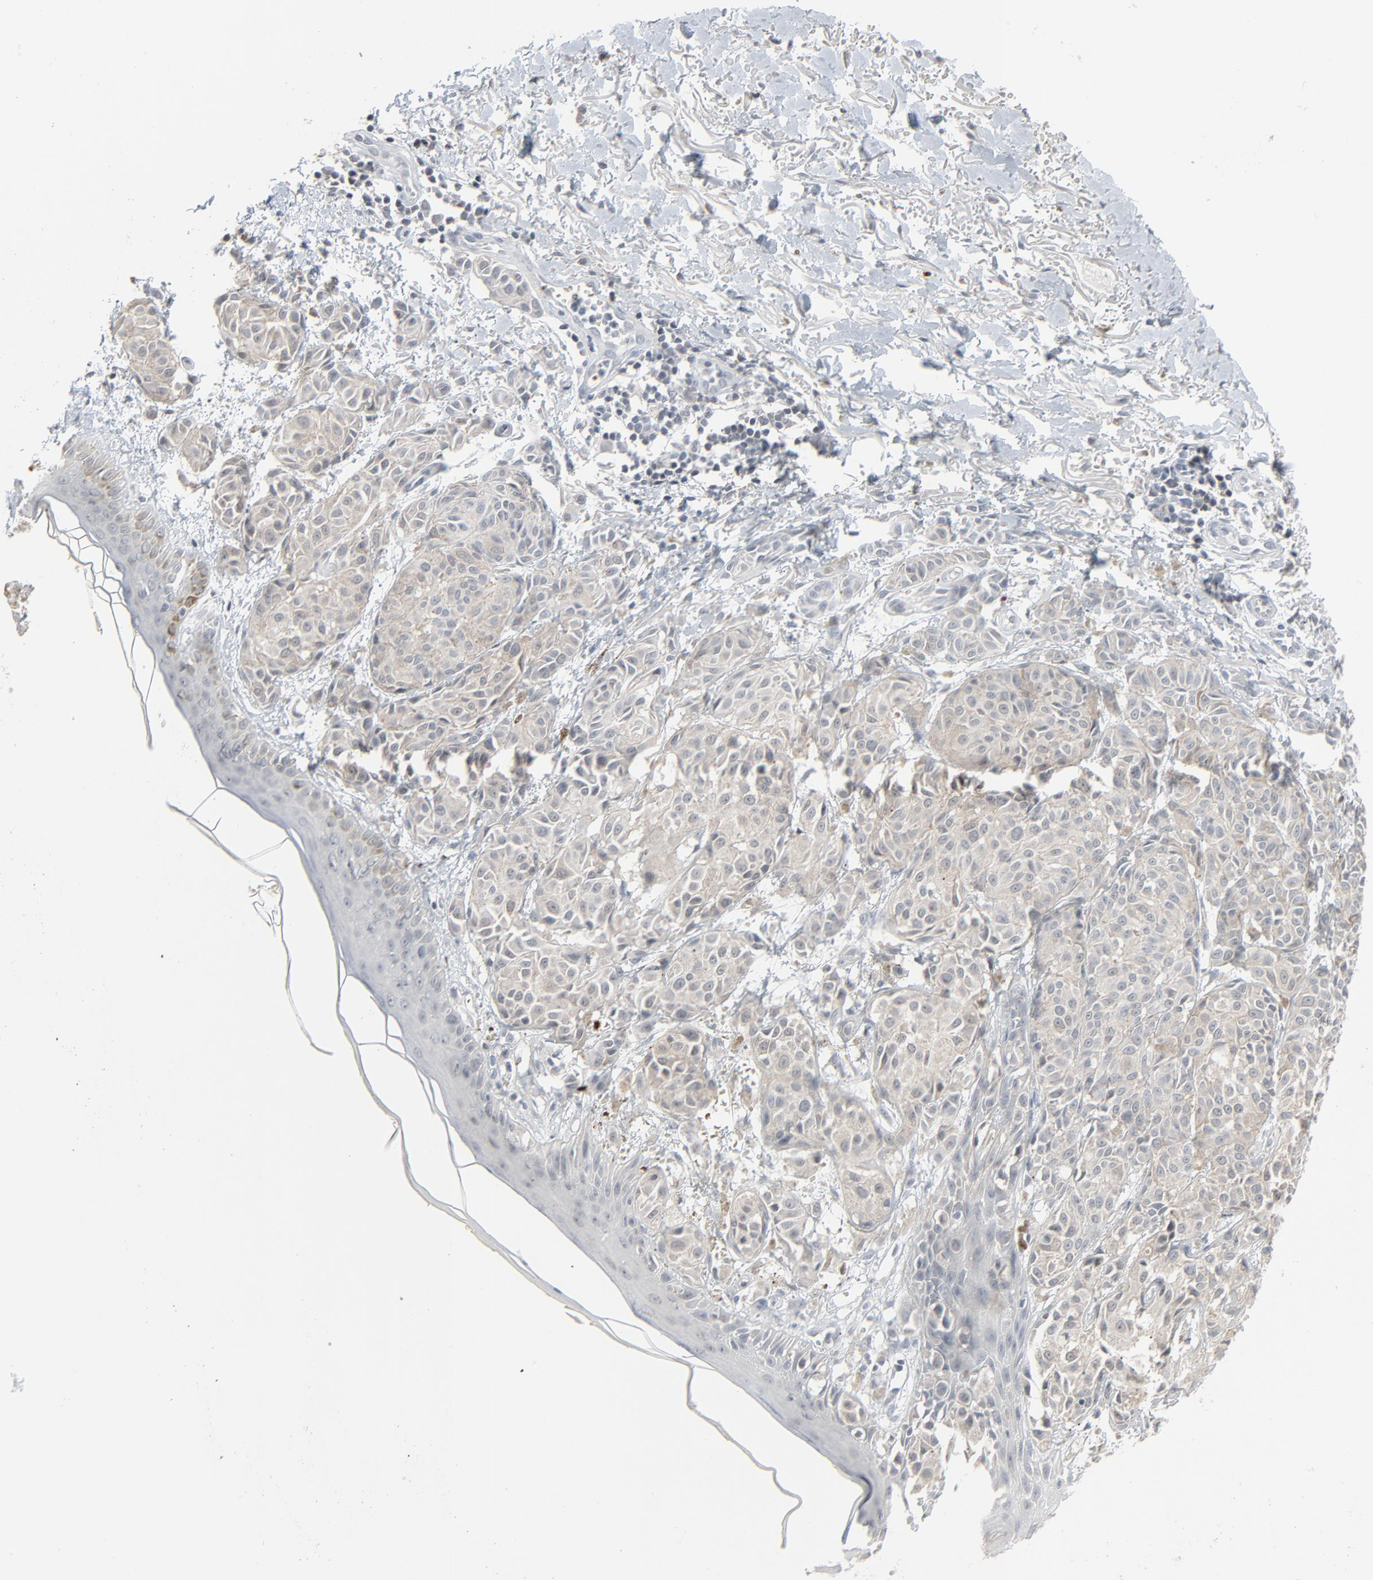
{"staining": {"intensity": "moderate", "quantity": ">75%", "location": "cytoplasmic/membranous"}, "tissue": "melanoma", "cell_type": "Tumor cells", "image_type": "cancer", "snomed": [{"axis": "morphology", "description": "Malignant melanoma, NOS"}, {"axis": "topography", "description": "Skin"}], "caption": "This photomicrograph displays malignant melanoma stained with IHC to label a protein in brown. The cytoplasmic/membranous of tumor cells show moderate positivity for the protein. Nuclei are counter-stained blue.", "gene": "SAGE1", "patient": {"sex": "male", "age": 76}}